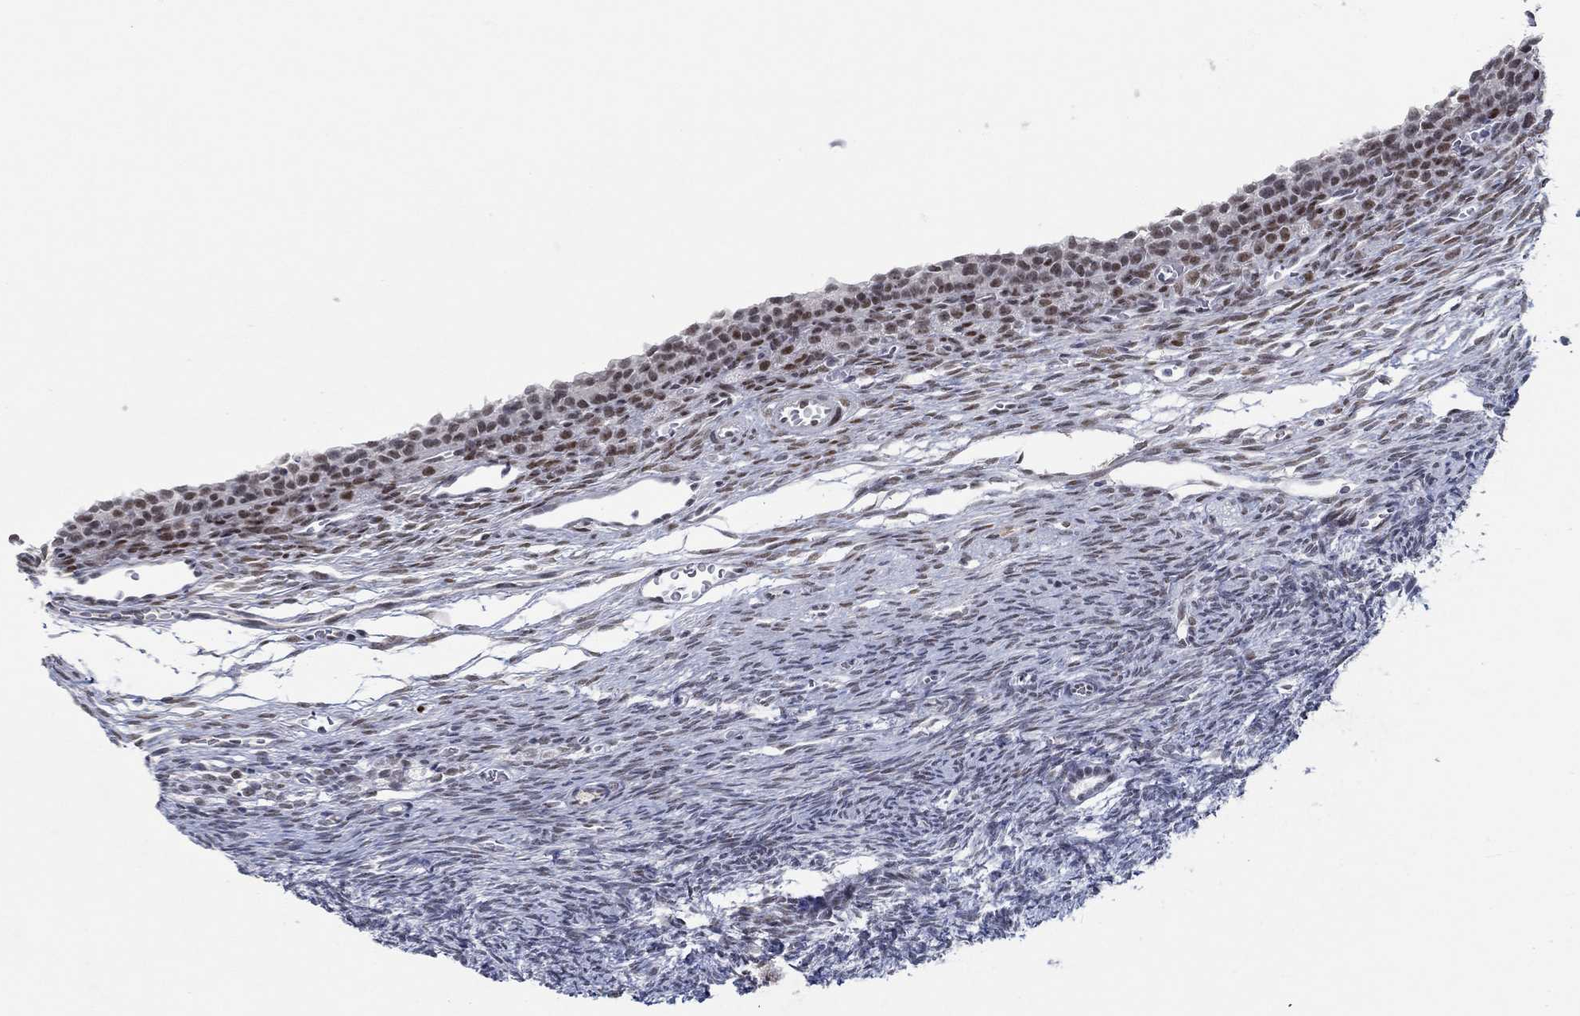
{"staining": {"intensity": "negative", "quantity": "none", "location": "none"}, "tissue": "ovary", "cell_type": "Follicle cells", "image_type": "normal", "snomed": [{"axis": "morphology", "description": "Normal tissue, NOS"}, {"axis": "topography", "description": "Ovary"}], "caption": "DAB immunohistochemical staining of unremarkable ovary displays no significant staining in follicle cells.", "gene": "GATA2", "patient": {"sex": "female", "age": 27}}